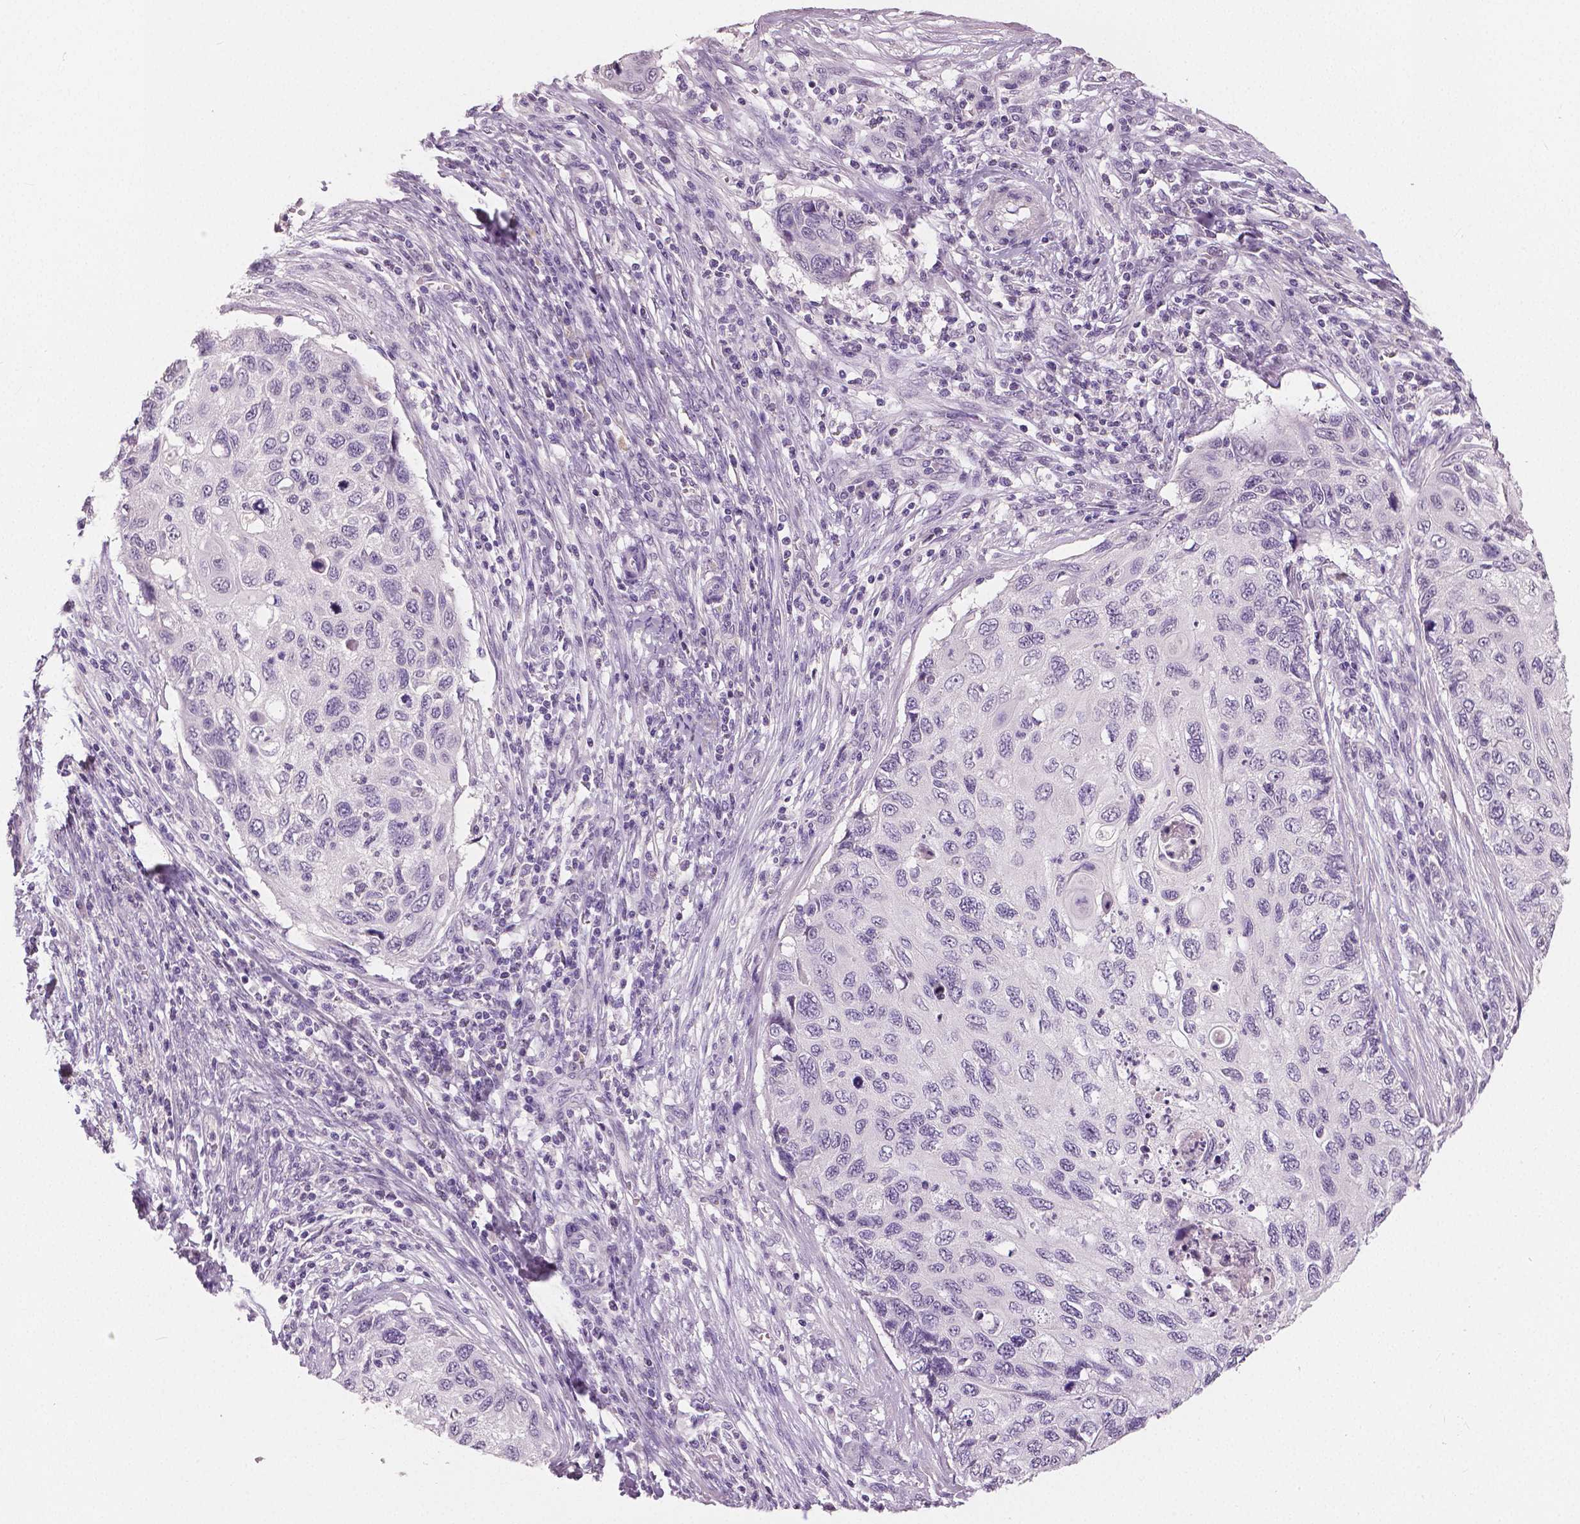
{"staining": {"intensity": "negative", "quantity": "none", "location": "none"}, "tissue": "cervical cancer", "cell_type": "Tumor cells", "image_type": "cancer", "snomed": [{"axis": "morphology", "description": "Squamous cell carcinoma, NOS"}, {"axis": "topography", "description": "Cervix"}], "caption": "DAB (3,3'-diaminobenzidine) immunohistochemical staining of squamous cell carcinoma (cervical) displays no significant staining in tumor cells.", "gene": "NECAB1", "patient": {"sex": "female", "age": 70}}